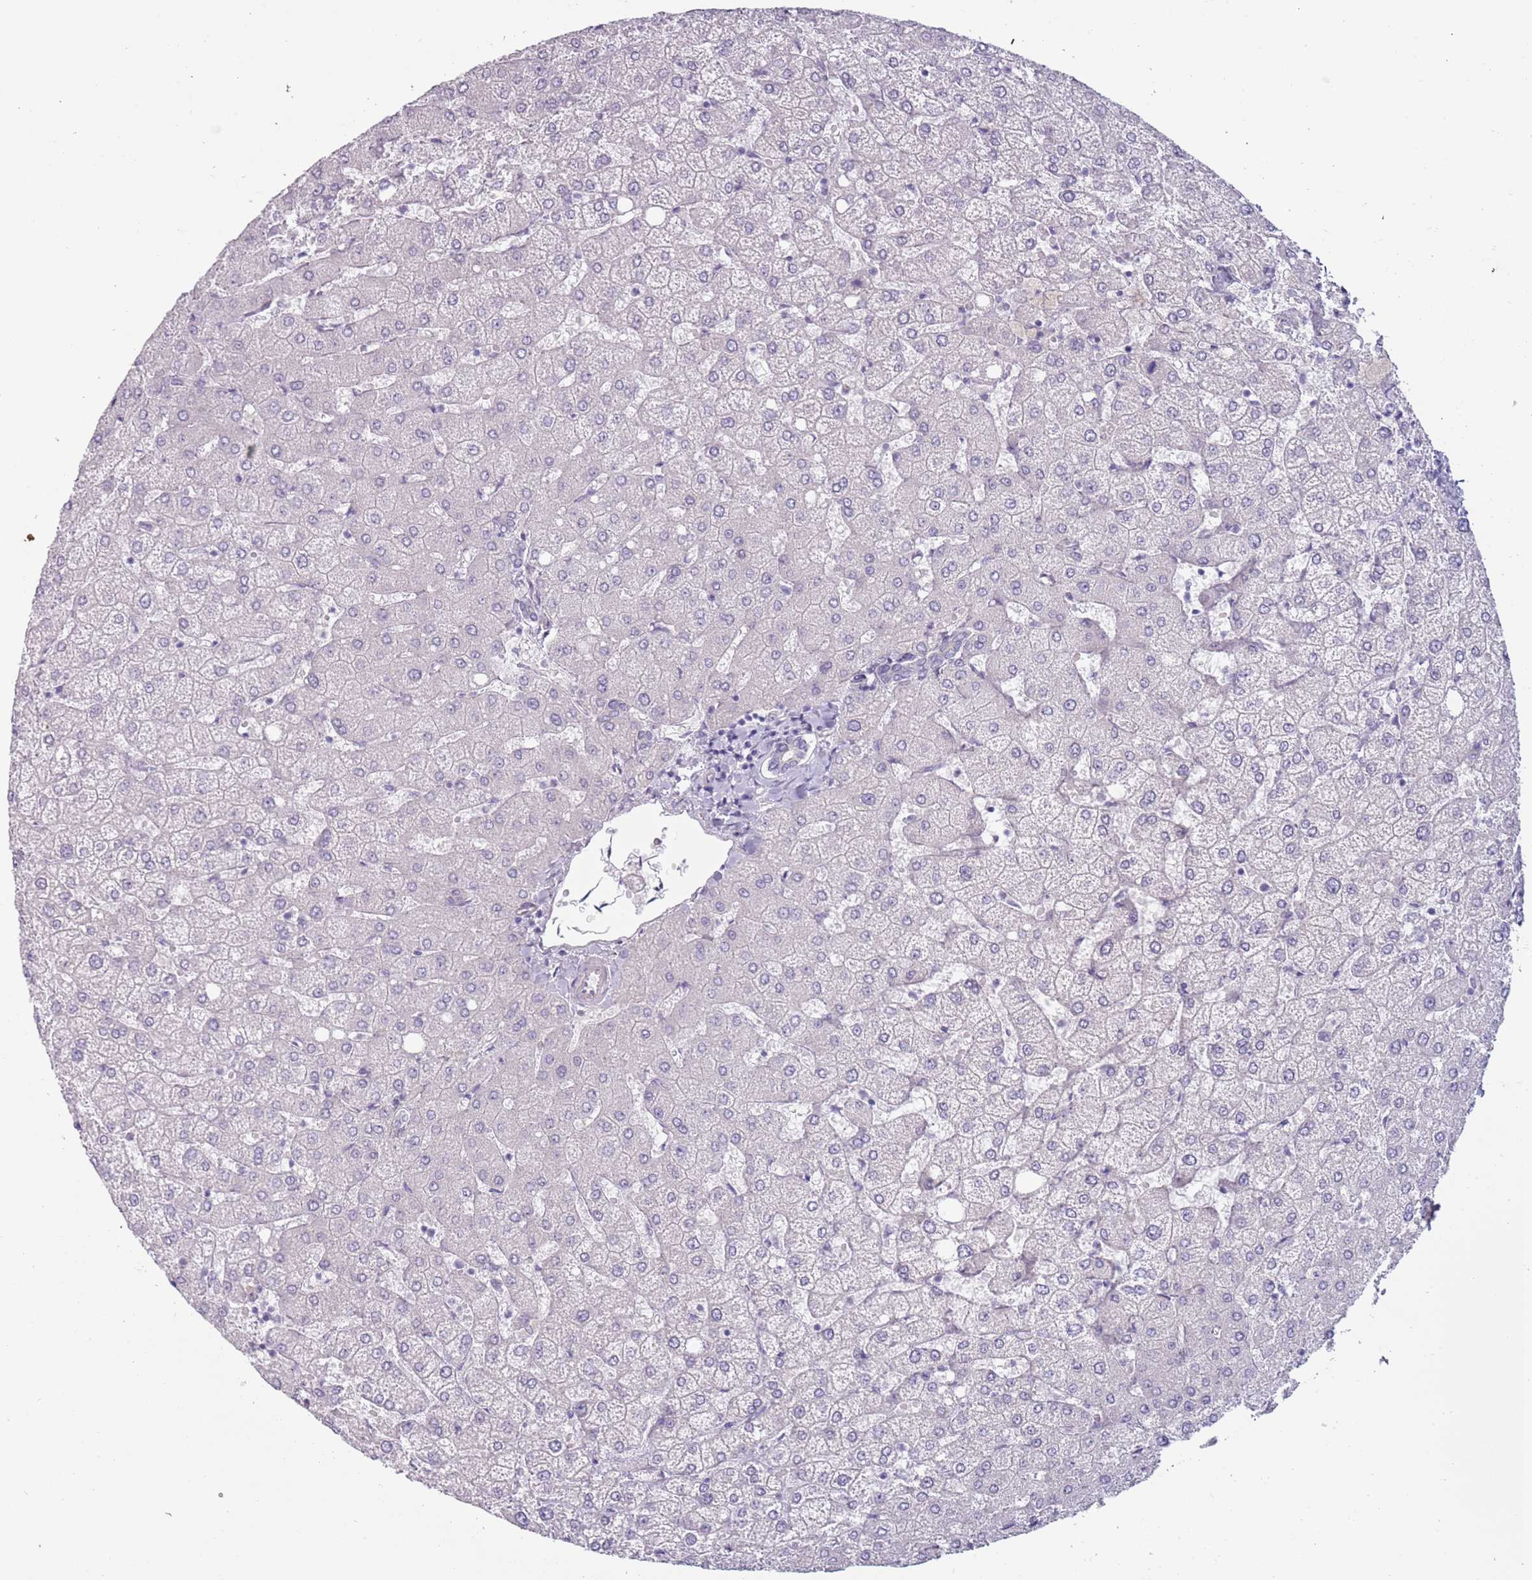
{"staining": {"intensity": "negative", "quantity": "none", "location": "none"}, "tissue": "liver", "cell_type": "Cholangiocytes", "image_type": "normal", "snomed": [{"axis": "morphology", "description": "Normal tissue, NOS"}, {"axis": "topography", "description": "Liver"}], "caption": "An immunohistochemistry micrograph of benign liver is shown. There is no staining in cholangiocytes of liver.", "gene": "RFX2", "patient": {"sex": "female", "age": 54}}